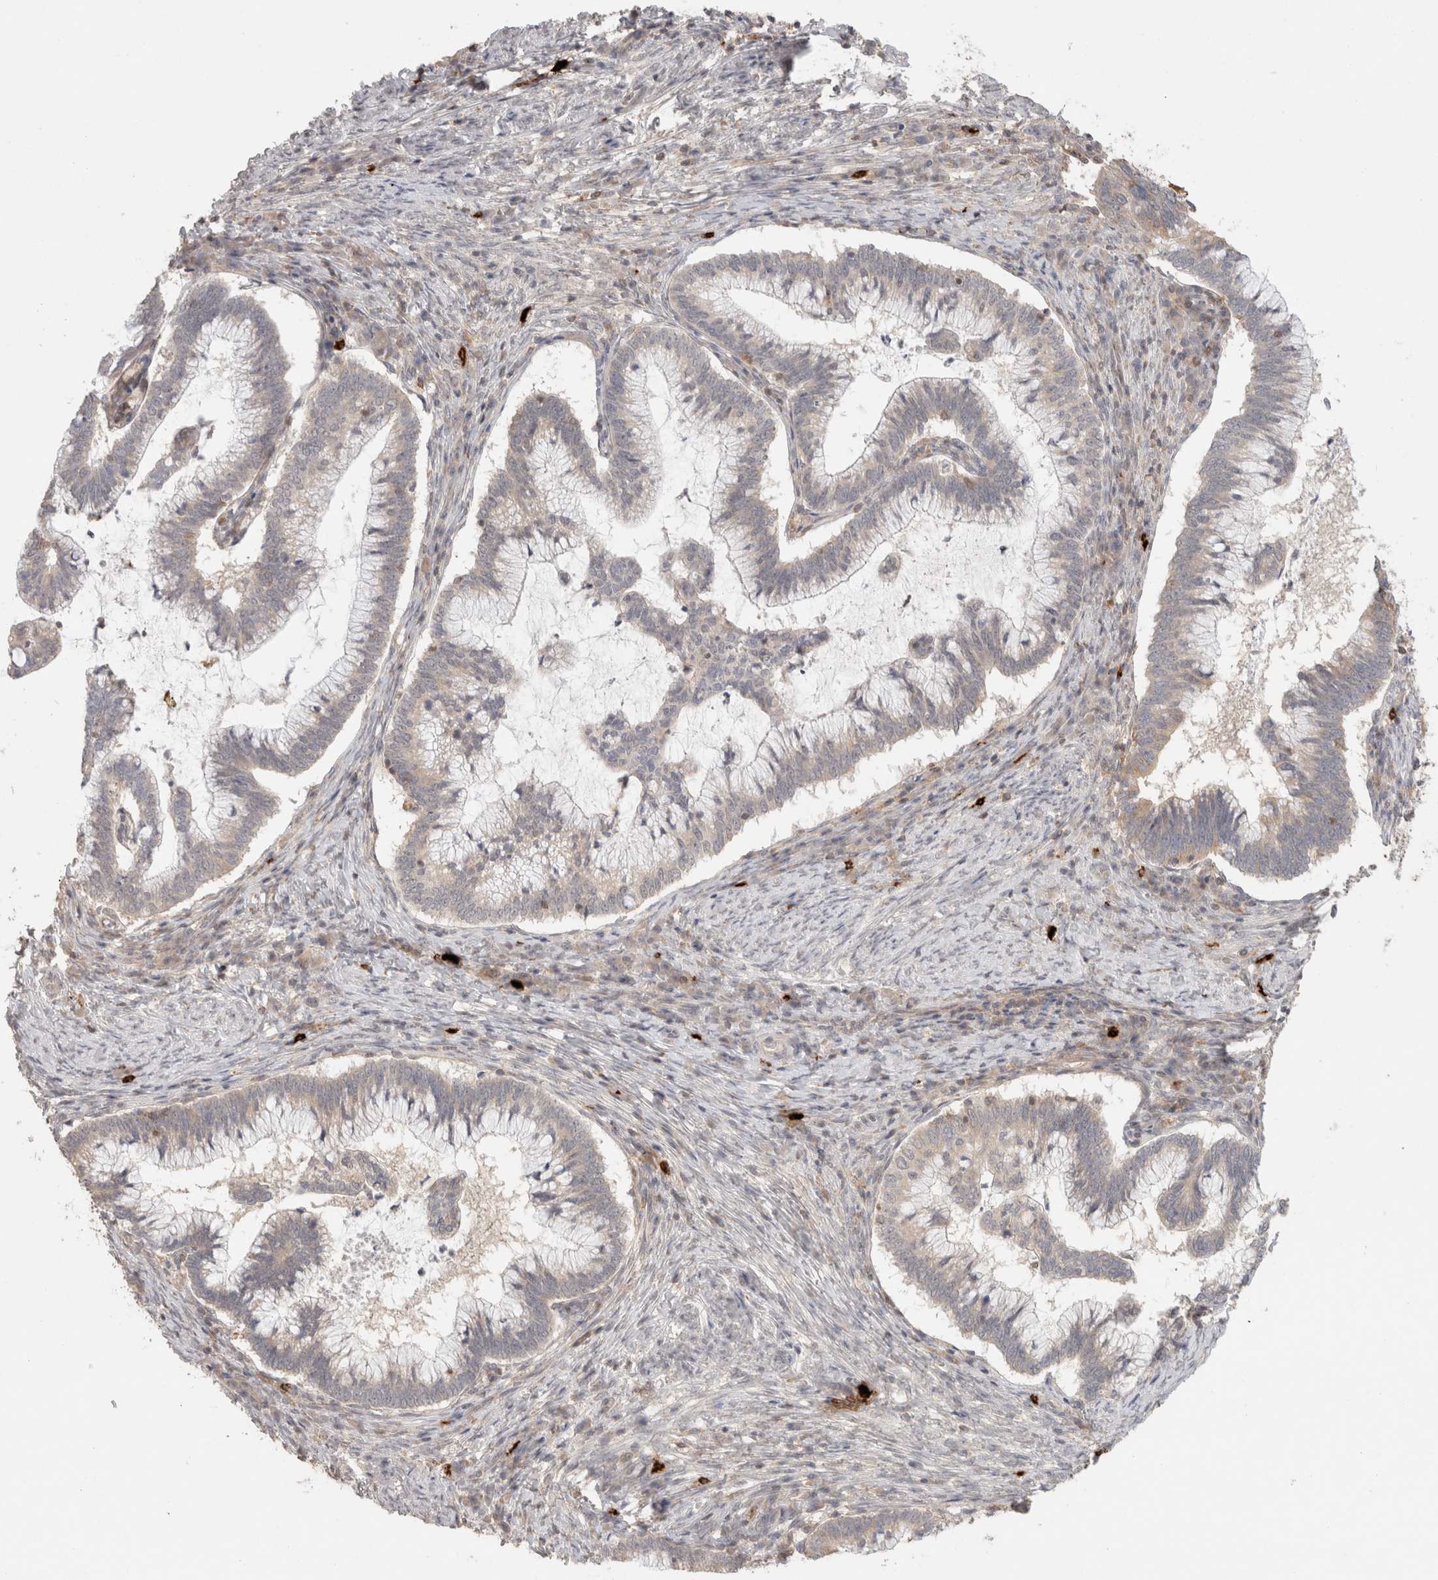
{"staining": {"intensity": "negative", "quantity": "none", "location": "none"}, "tissue": "cervical cancer", "cell_type": "Tumor cells", "image_type": "cancer", "snomed": [{"axis": "morphology", "description": "Adenocarcinoma, NOS"}, {"axis": "topography", "description": "Cervix"}], "caption": "A micrograph of cervical cancer (adenocarcinoma) stained for a protein displays no brown staining in tumor cells.", "gene": "HSPG2", "patient": {"sex": "female", "age": 36}}